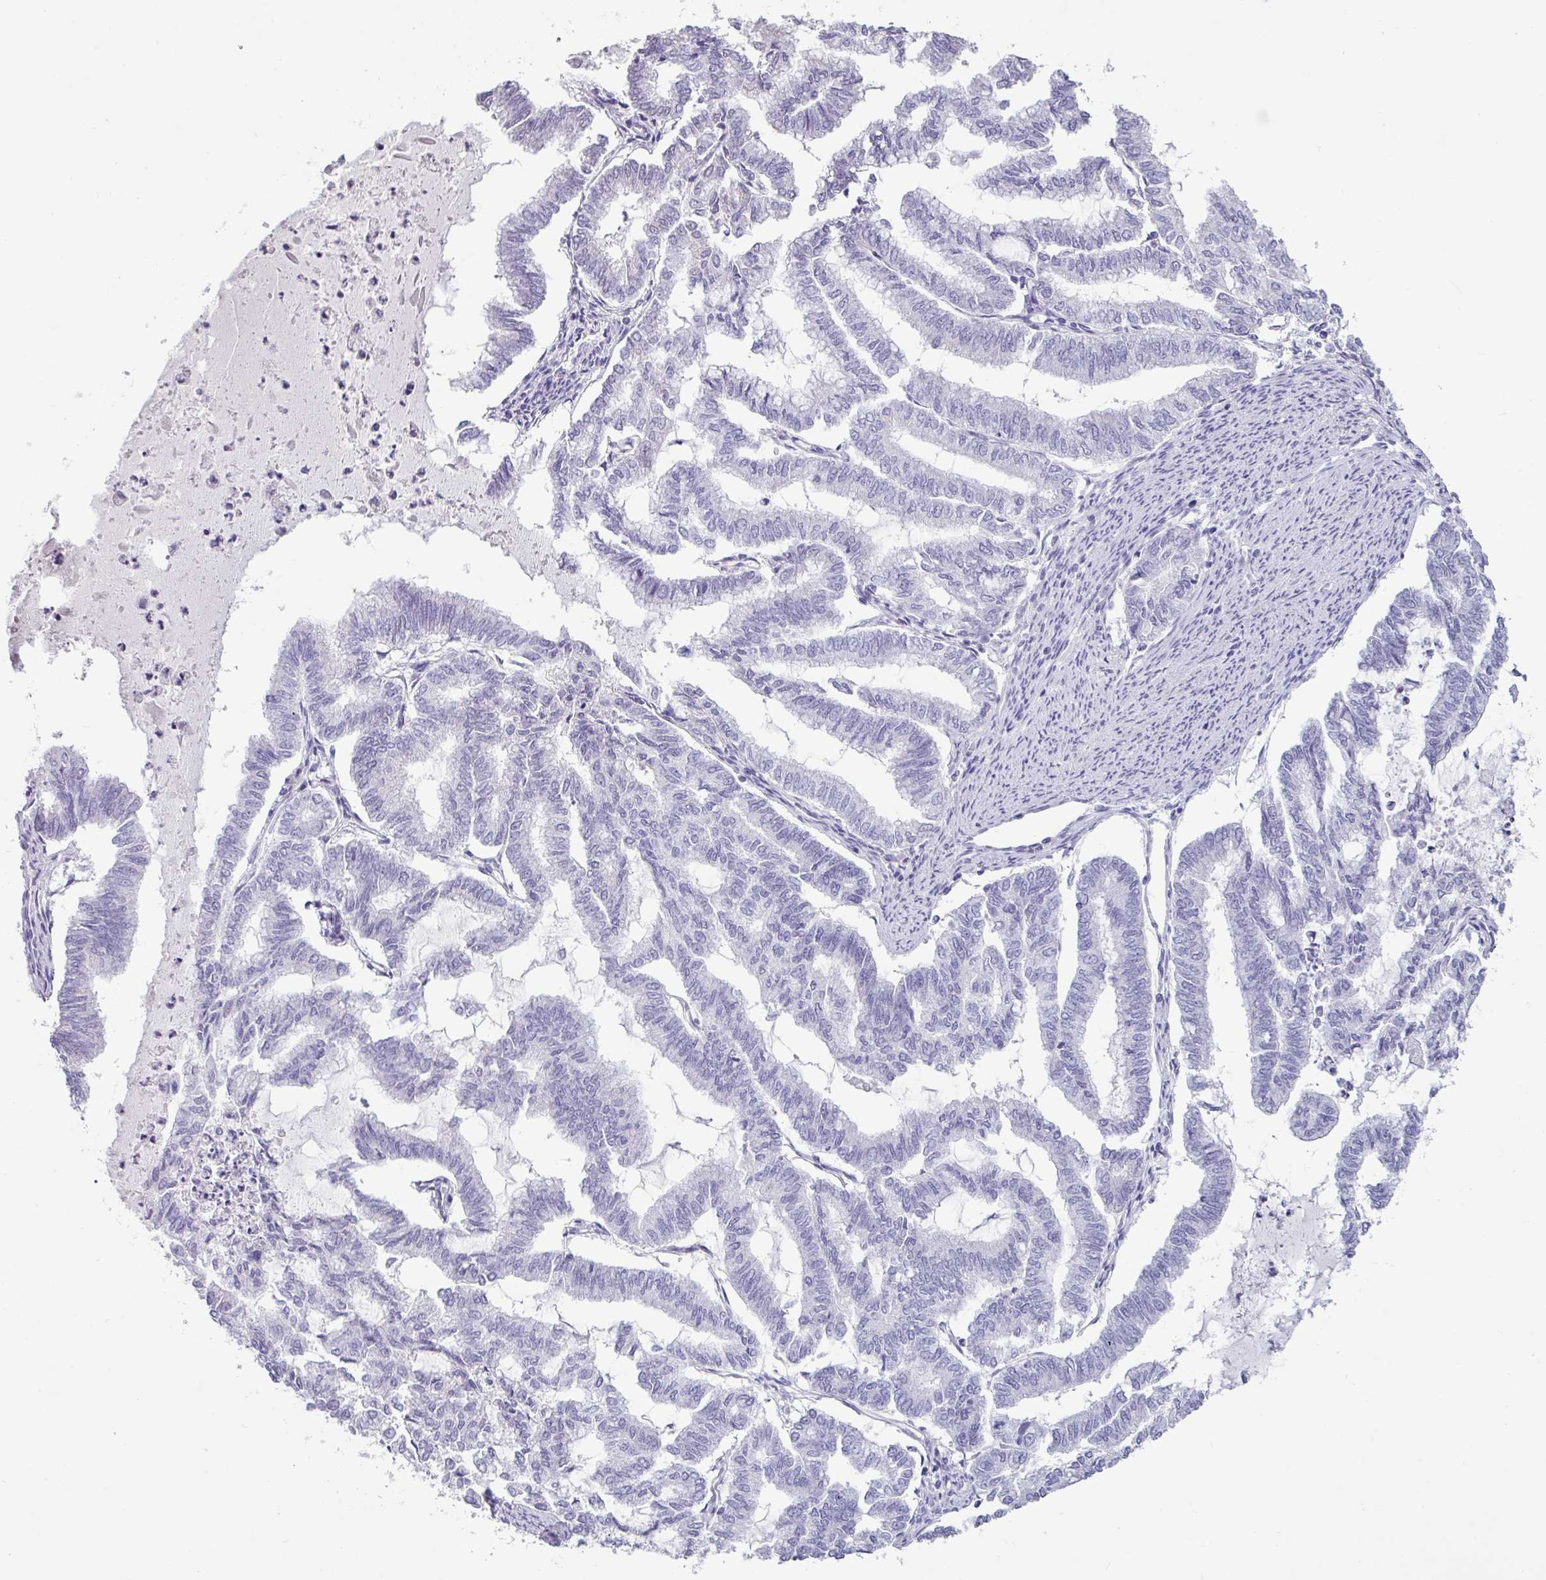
{"staining": {"intensity": "negative", "quantity": "none", "location": "none"}, "tissue": "endometrial cancer", "cell_type": "Tumor cells", "image_type": "cancer", "snomed": [{"axis": "morphology", "description": "Adenocarcinoma, NOS"}, {"axis": "topography", "description": "Endometrium"}], "caption": "Immunohistochemistry histopathology image of human endometrial adenocarcinoma stained for a protein (brown), which exhibits no staining in tumor cells.", "gene": "VCX2", "patient": {"sex": "female", "age": 79}}